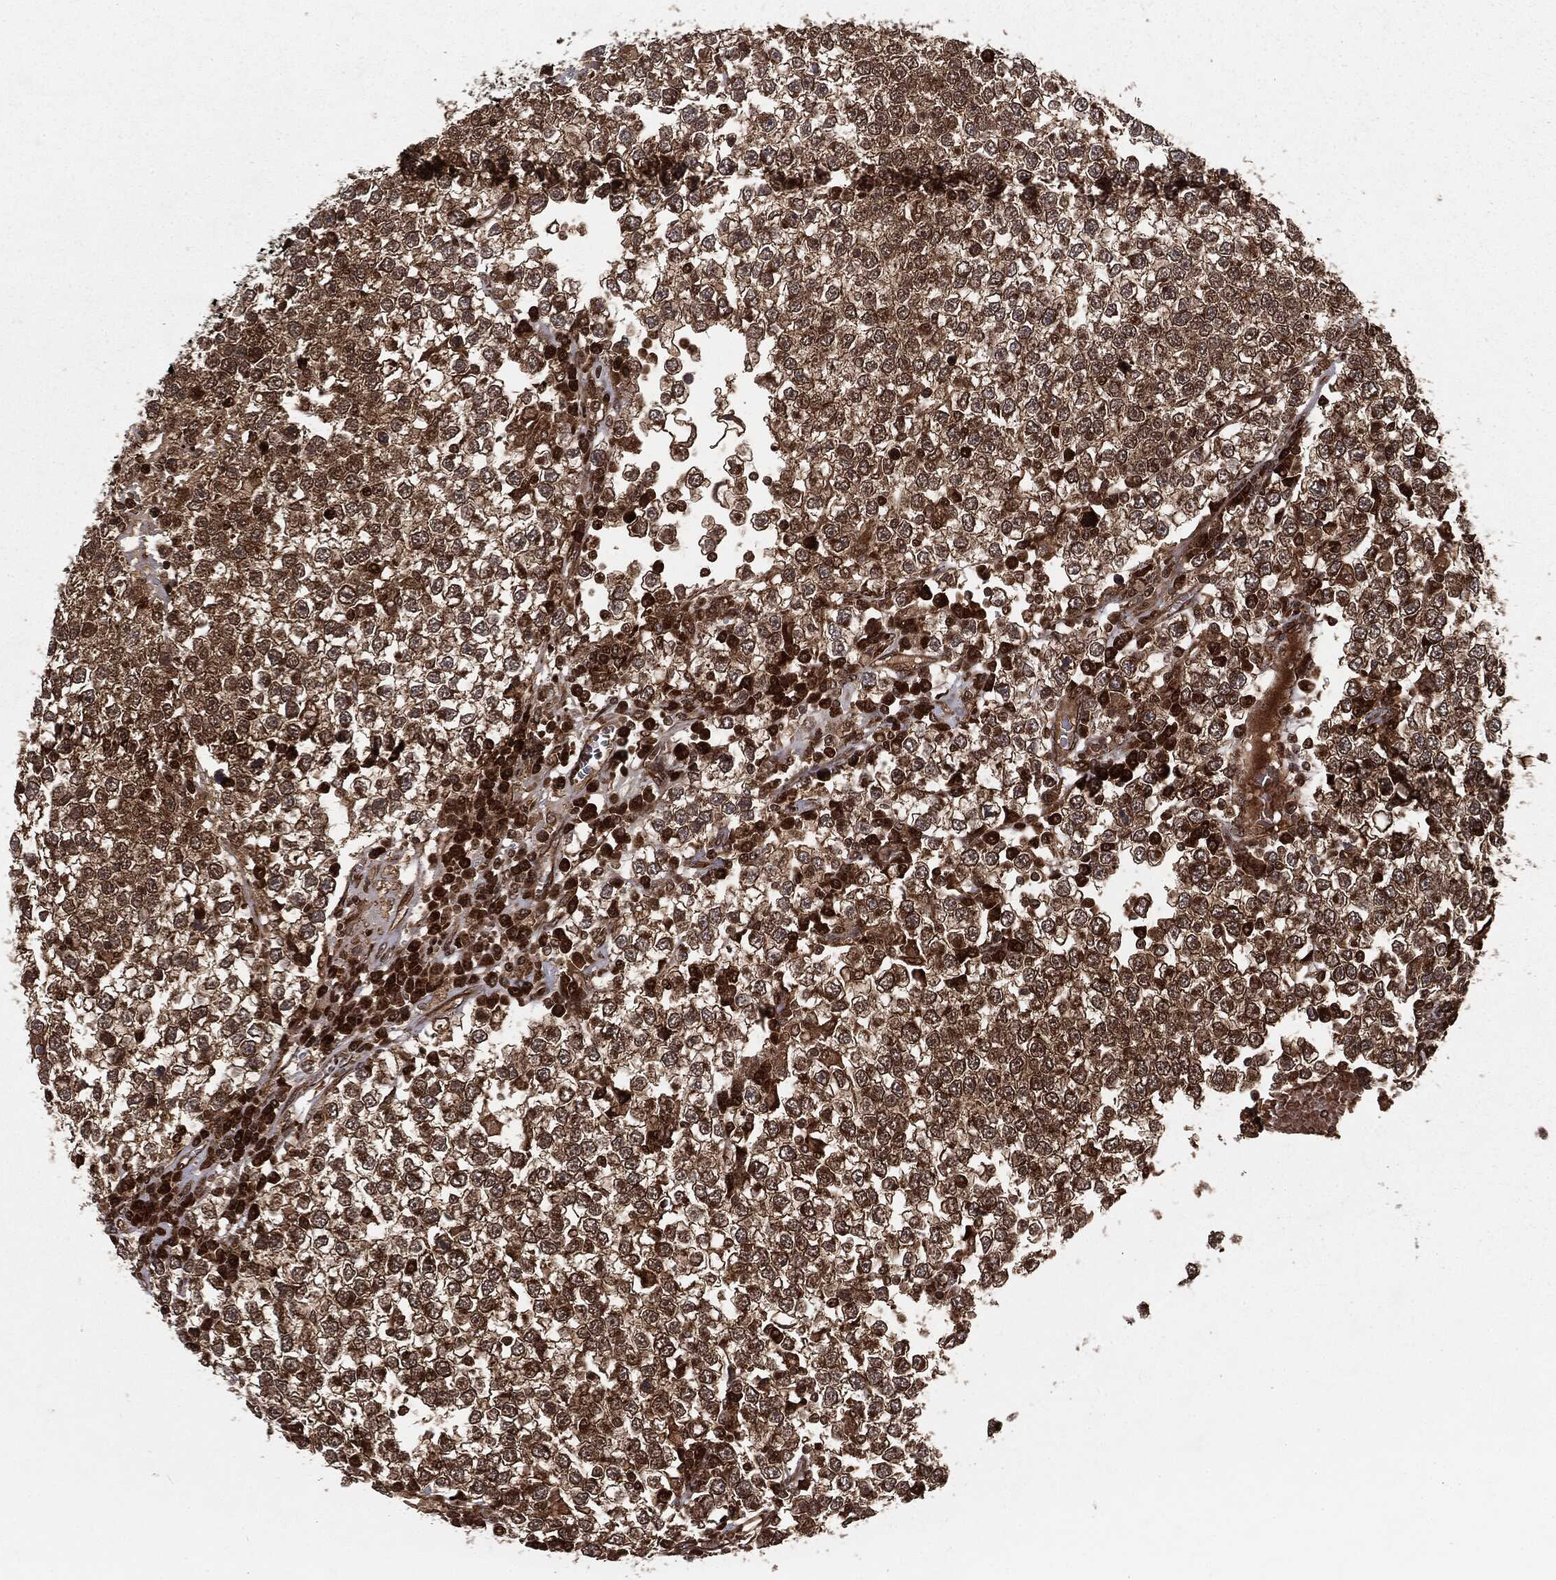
{"staining": {"intensity": "moderate", "quantity": "25%-75%", "location": "cytoplasmic/membranous"}, "tissue": "testis cancer", "cell_type": "Tumor cells", "image_type": "cancer", "snomed": [{"axis": "morphology", "description": "Seminoma, NOS"}, {"axis": "topography", "description": "Testis"}], "caption": "An image of human seminoma (testis) stained for a protein shows moderate cytoplasmic/membranous brown staining in tumor cells.", "gene": "RANBP9", "patient": {"sex": "male", "age": 65}}